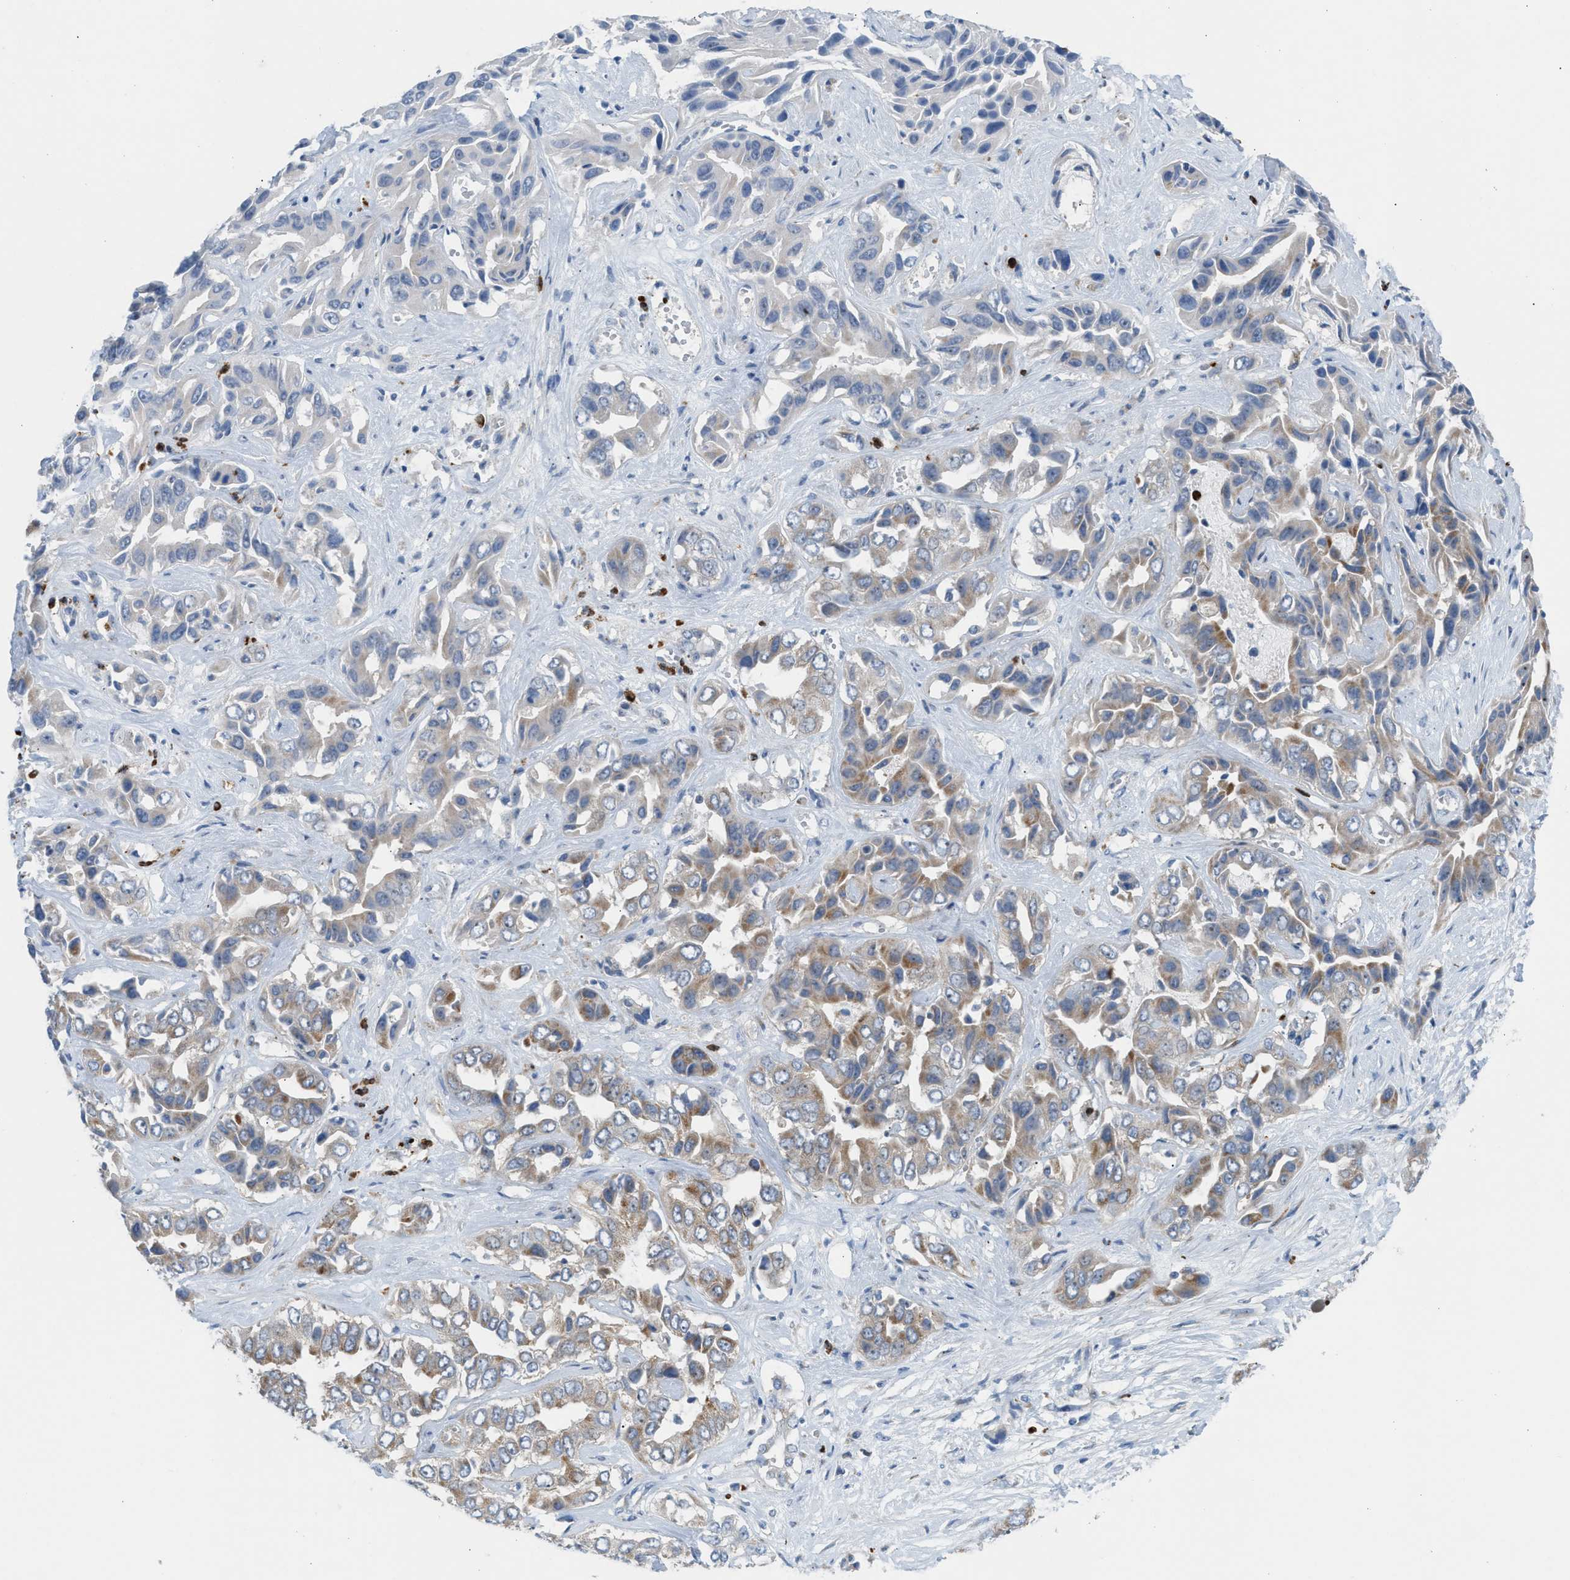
{"staining": {"intensity": "moderate", "quantity": "<25%", "location": "cytoplasmic/membranous"}, "tissue": "liver cancer", "cell_type": "Tumor cells", "image_type": "cancer", "snomed": [{"axis": "morphology", "description": "Cholangiocarcinoma"}, {"axis": "topography", "description": "Liver"}], "caption": "Protein staining shows moderate cytoplasmic/membranous staining in about <25% of tumor cells in liver cholangiocarcinoma.", "gene": "TPH1", "patient": {"sex": "female", "age": 52}}